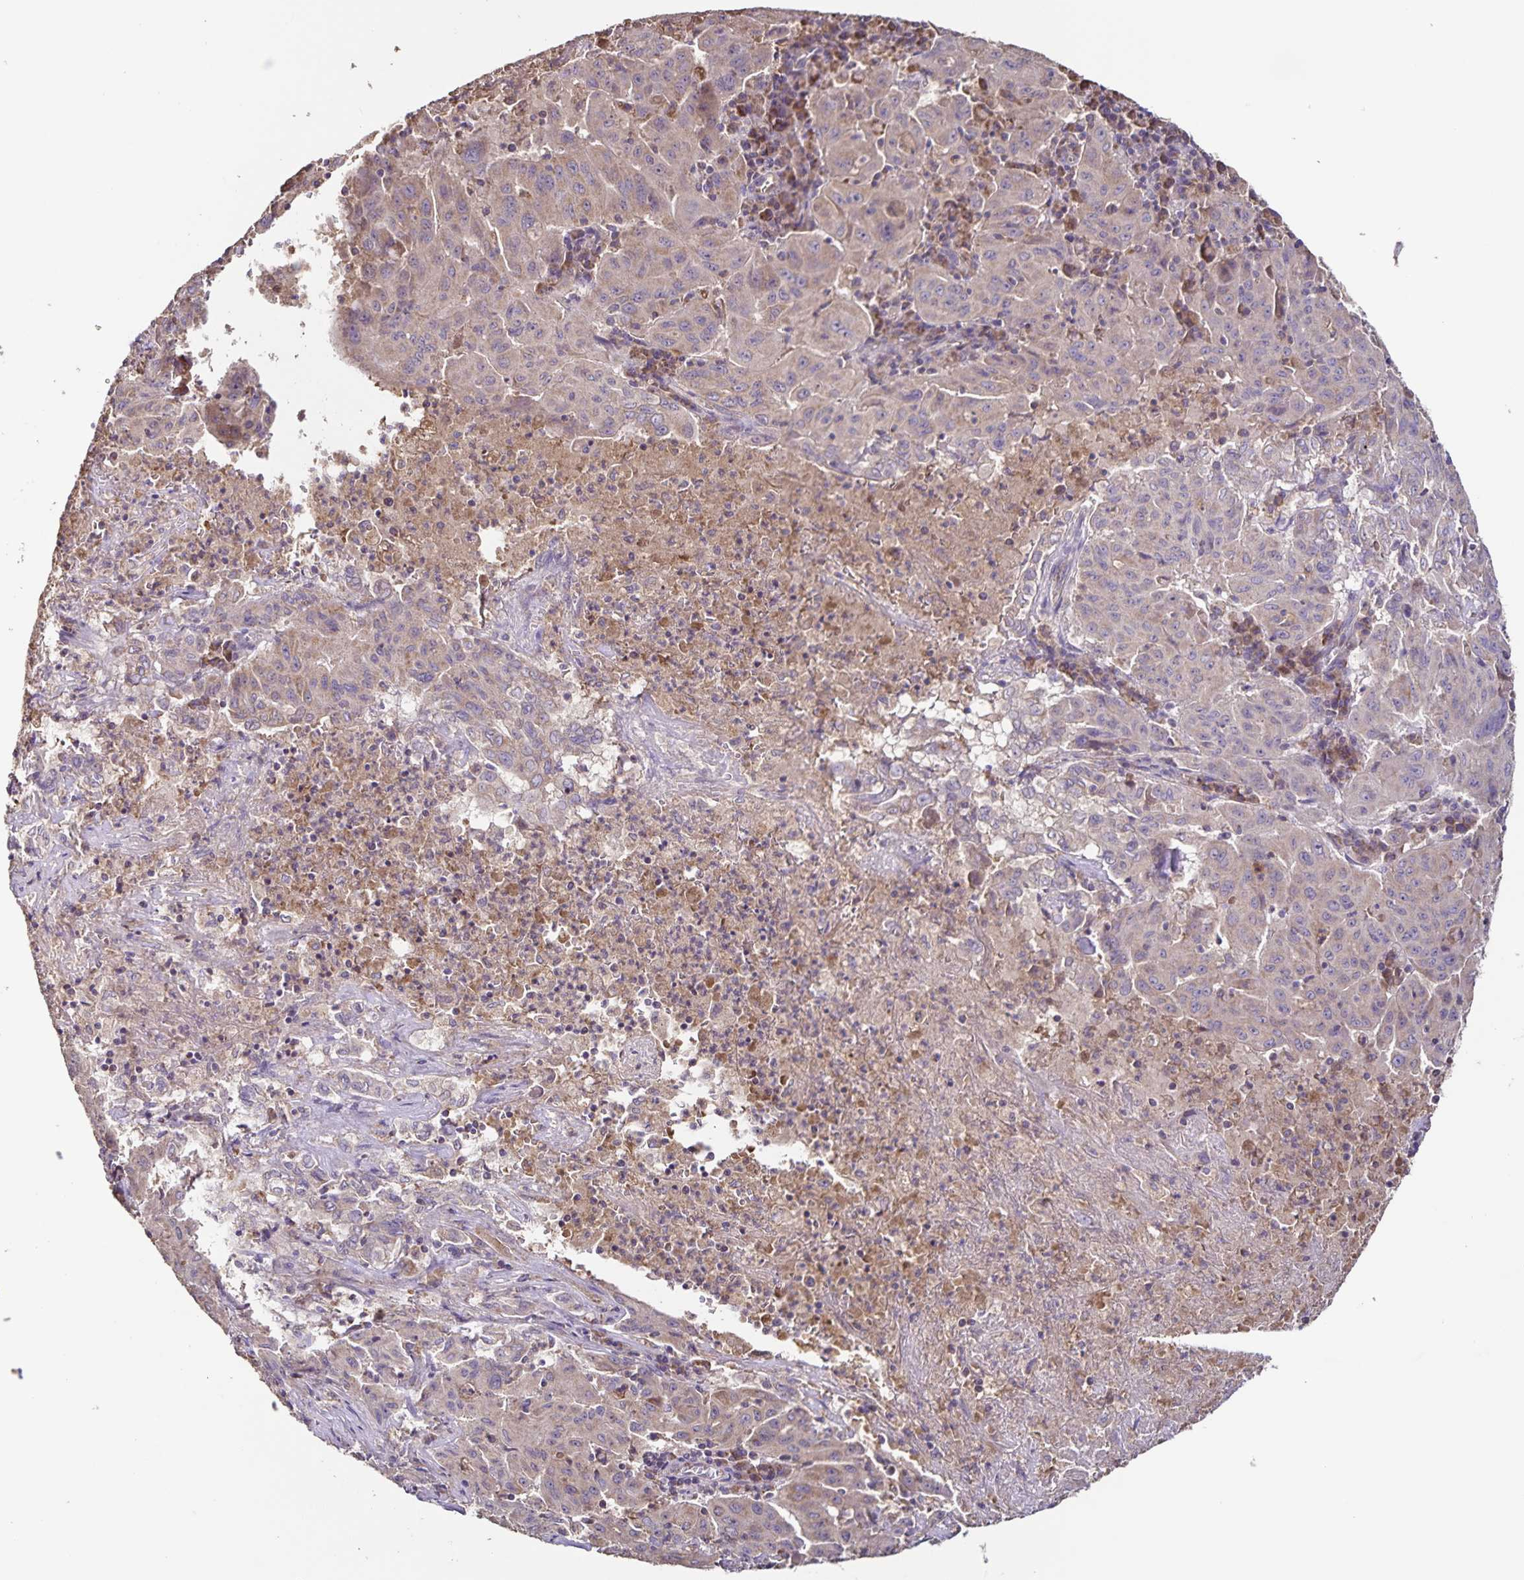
{"staining": {"intensity": "weak", "quantity": "25%-75%", "location": "cytoplasmic/membranous"}, "tissue": "pancreatic cancer", "cell_type": "Tumor cells", "image_type": "cancer", "snomed": [{"axis": "morphology", "description": "Adenocarcinoma, NOS"}, {"axis": "topography", "description": "Pancreas"}], "caption": "Tumor cells show low levels of weak cytoplasmic/membranous staining in approximately 25%-75% of cells in pancreatic adenocarcinoma.", "gene": "MAN1A1", "patient": {"sex": "male", "age": 63}}